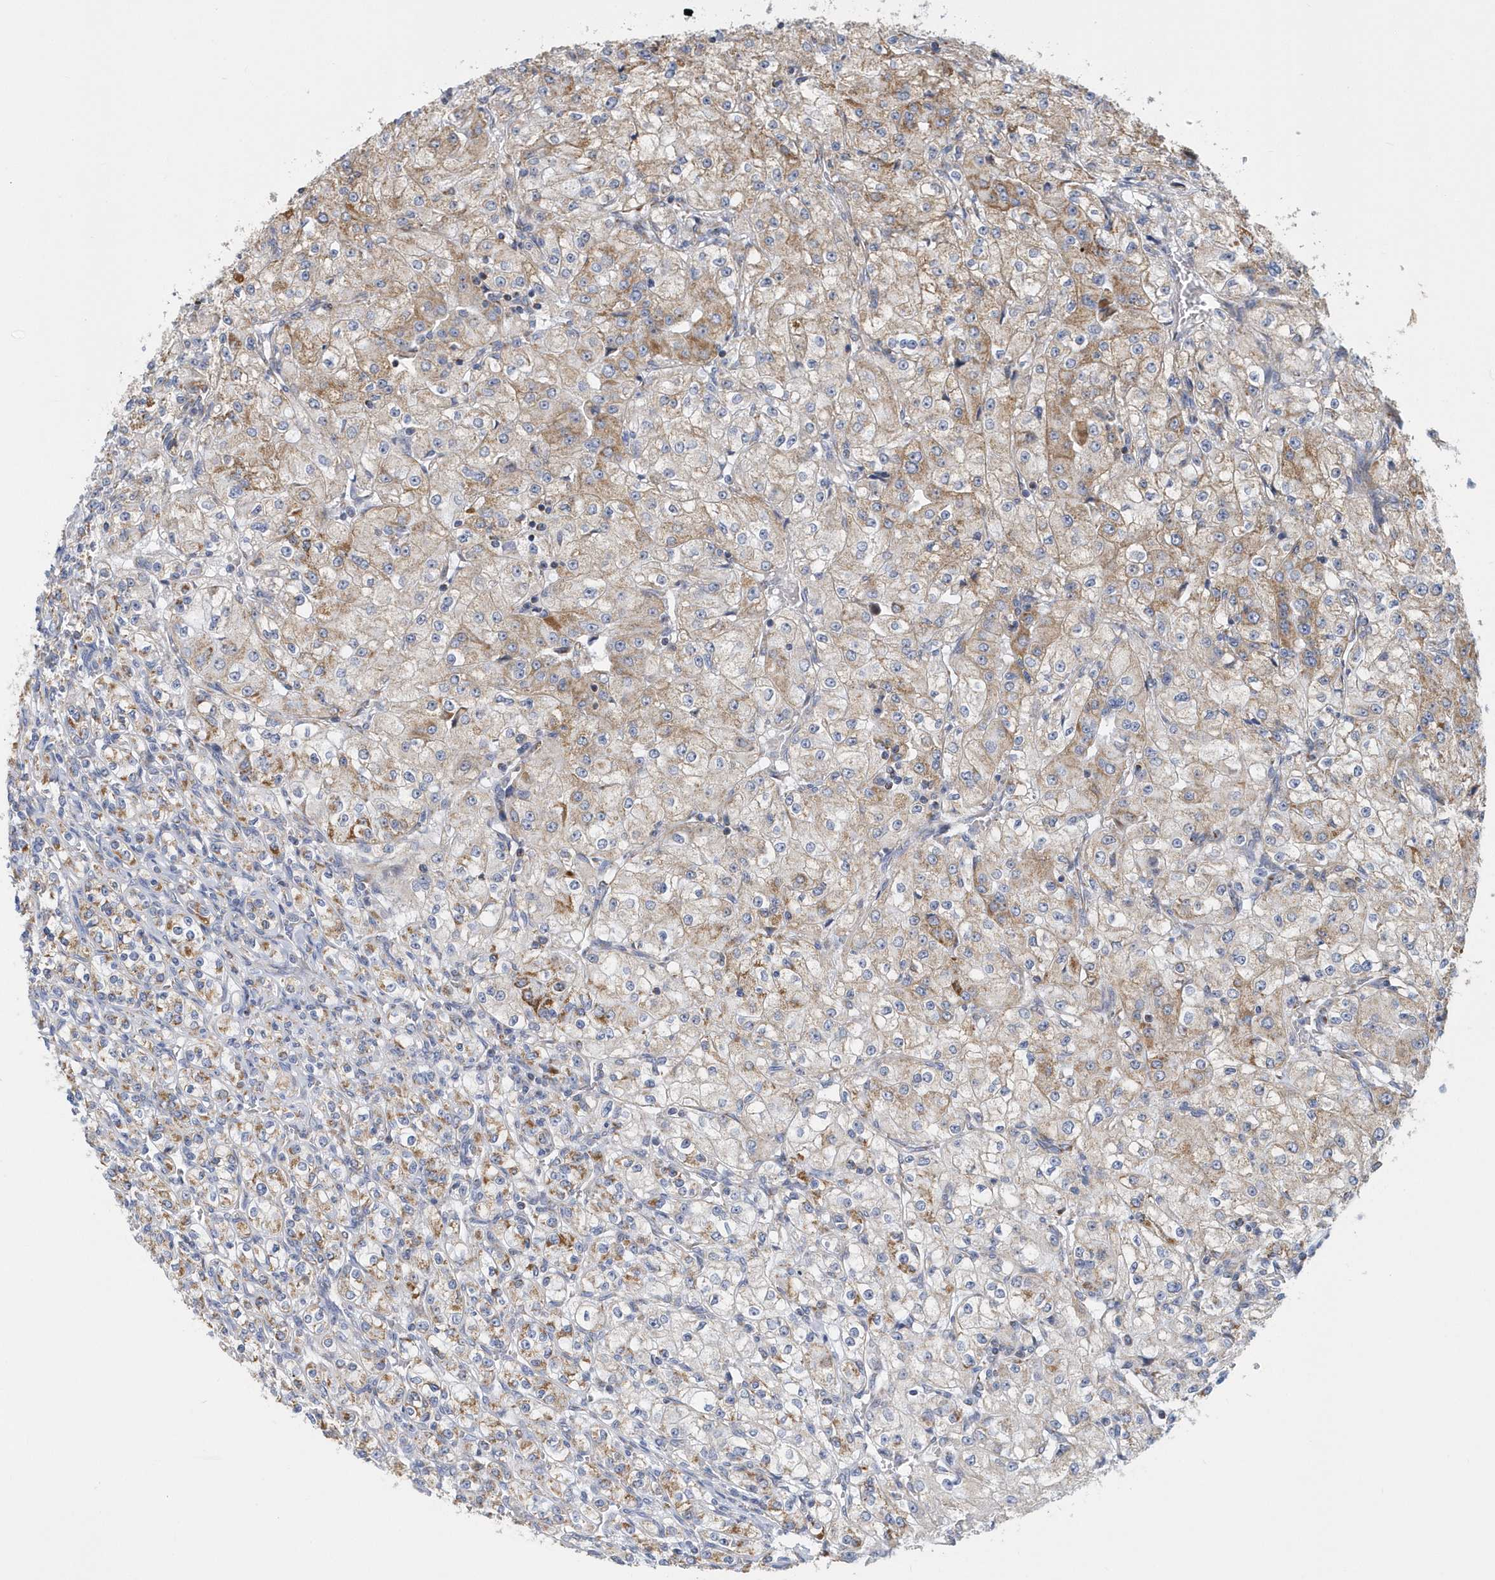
{"staining": {"intensity": "moderate", "quantity": "25%-75%", "location": "cytoplasmic/membranous"}, "tissue": "renal cancer", "cell_type": "Tumor cells", "image_type": "cancer", "snomed": [{"axis": "morphology", "description": "Adenocarcinoma, NOS"}, {"axis": "topography", "description": "Kidney"}], "caption": "Tumor cells exhibit medium levels of moderate cytoplasmic/membranous expression in approximately 25%-75% of cells in renal cancer.", "gene": "VWA5B2", "patient": {"sex": "male", "age": 77}}